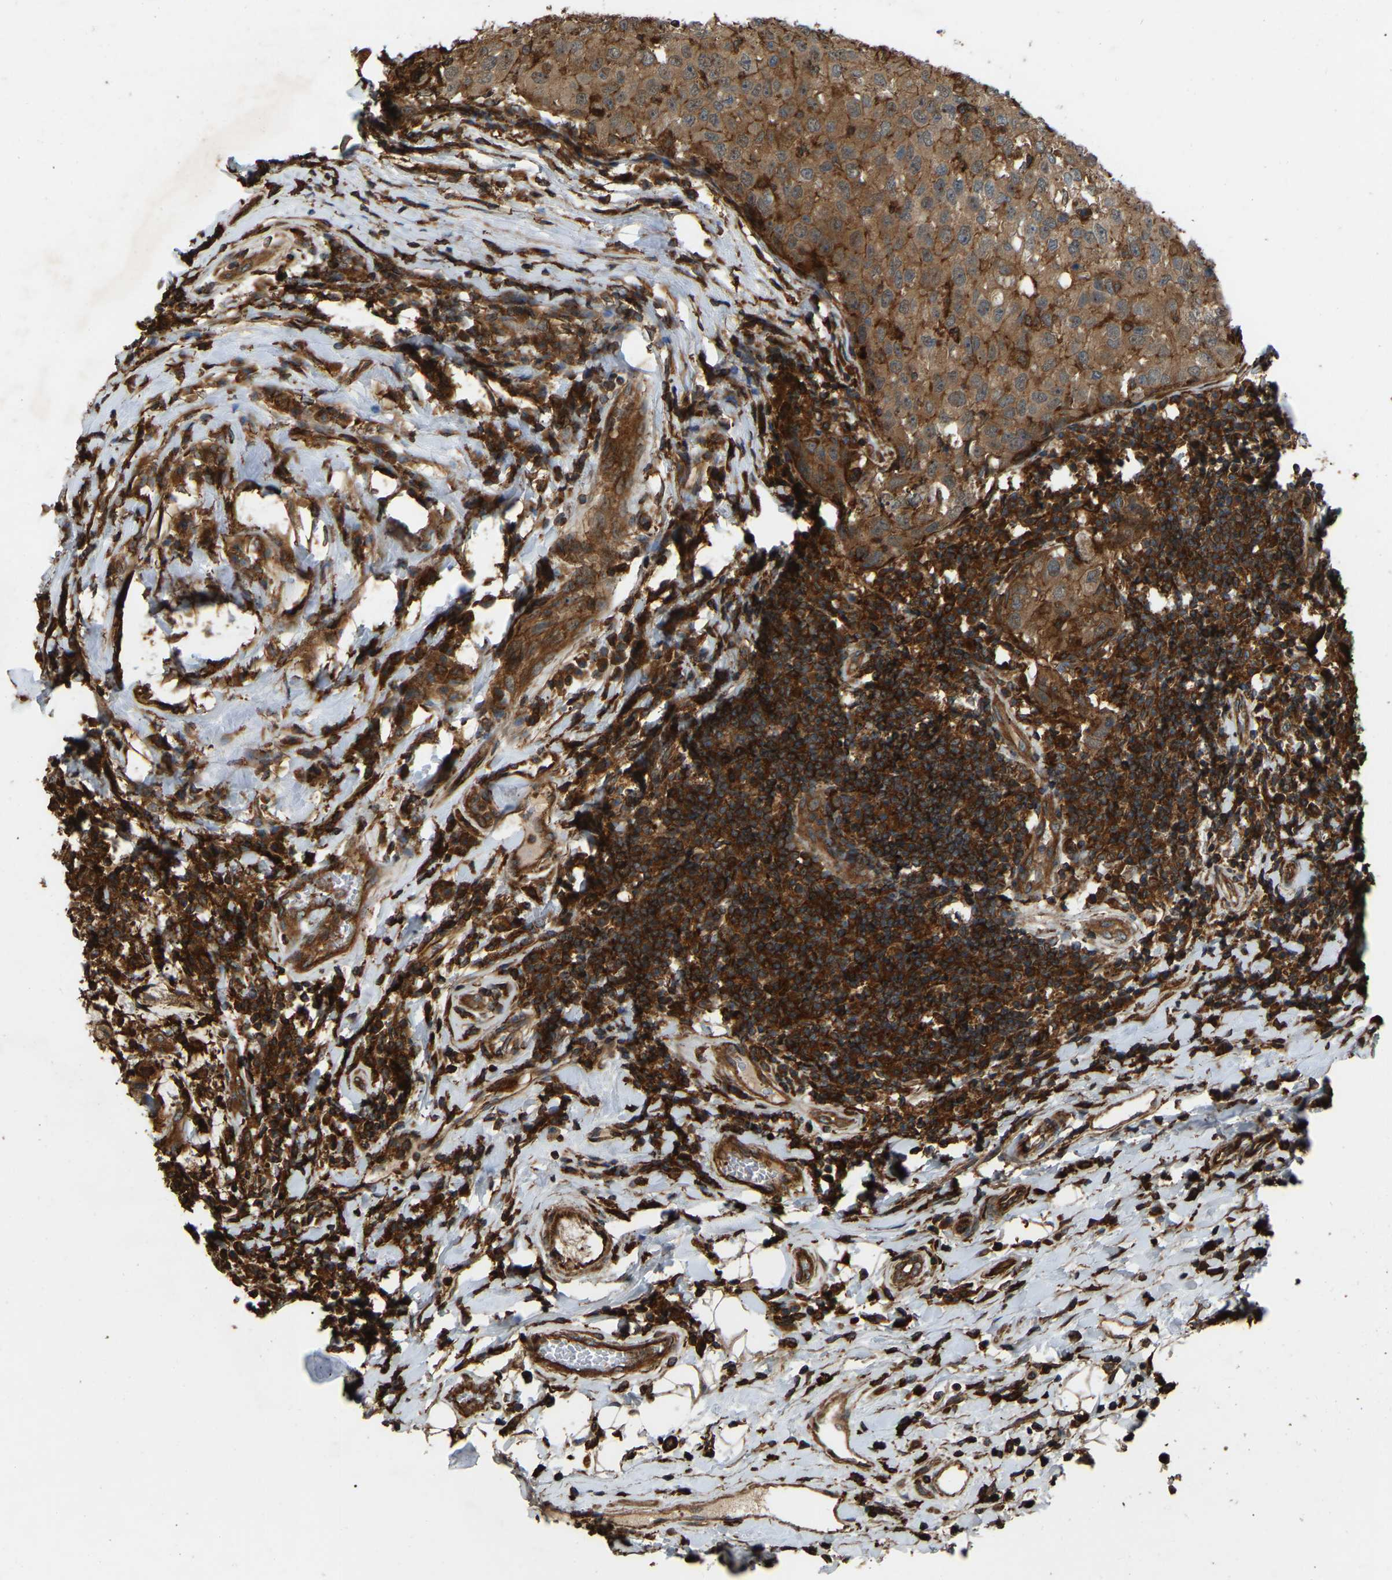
{"staining": {"intensity": "strong", "quantity": ">75%", "location": "cytoplasmic/membranous"}, "tissue": "breast cancer", "cell_type": "Tumor cells", "image_type": "cancer", "snomed": [{"axis": "morphology", "description": "Duct carcinoma"}, {"axis": "topography", "description": "Breast"}], "caption": "This photomicrograph displays immunohistochemistry staining of breast cancer, with high strong cytoplasmic/membranous staining in approximately >75% of tumor cells.", "gene": "SAMD9L", "patient": {"sex": "female", "age": 27}}